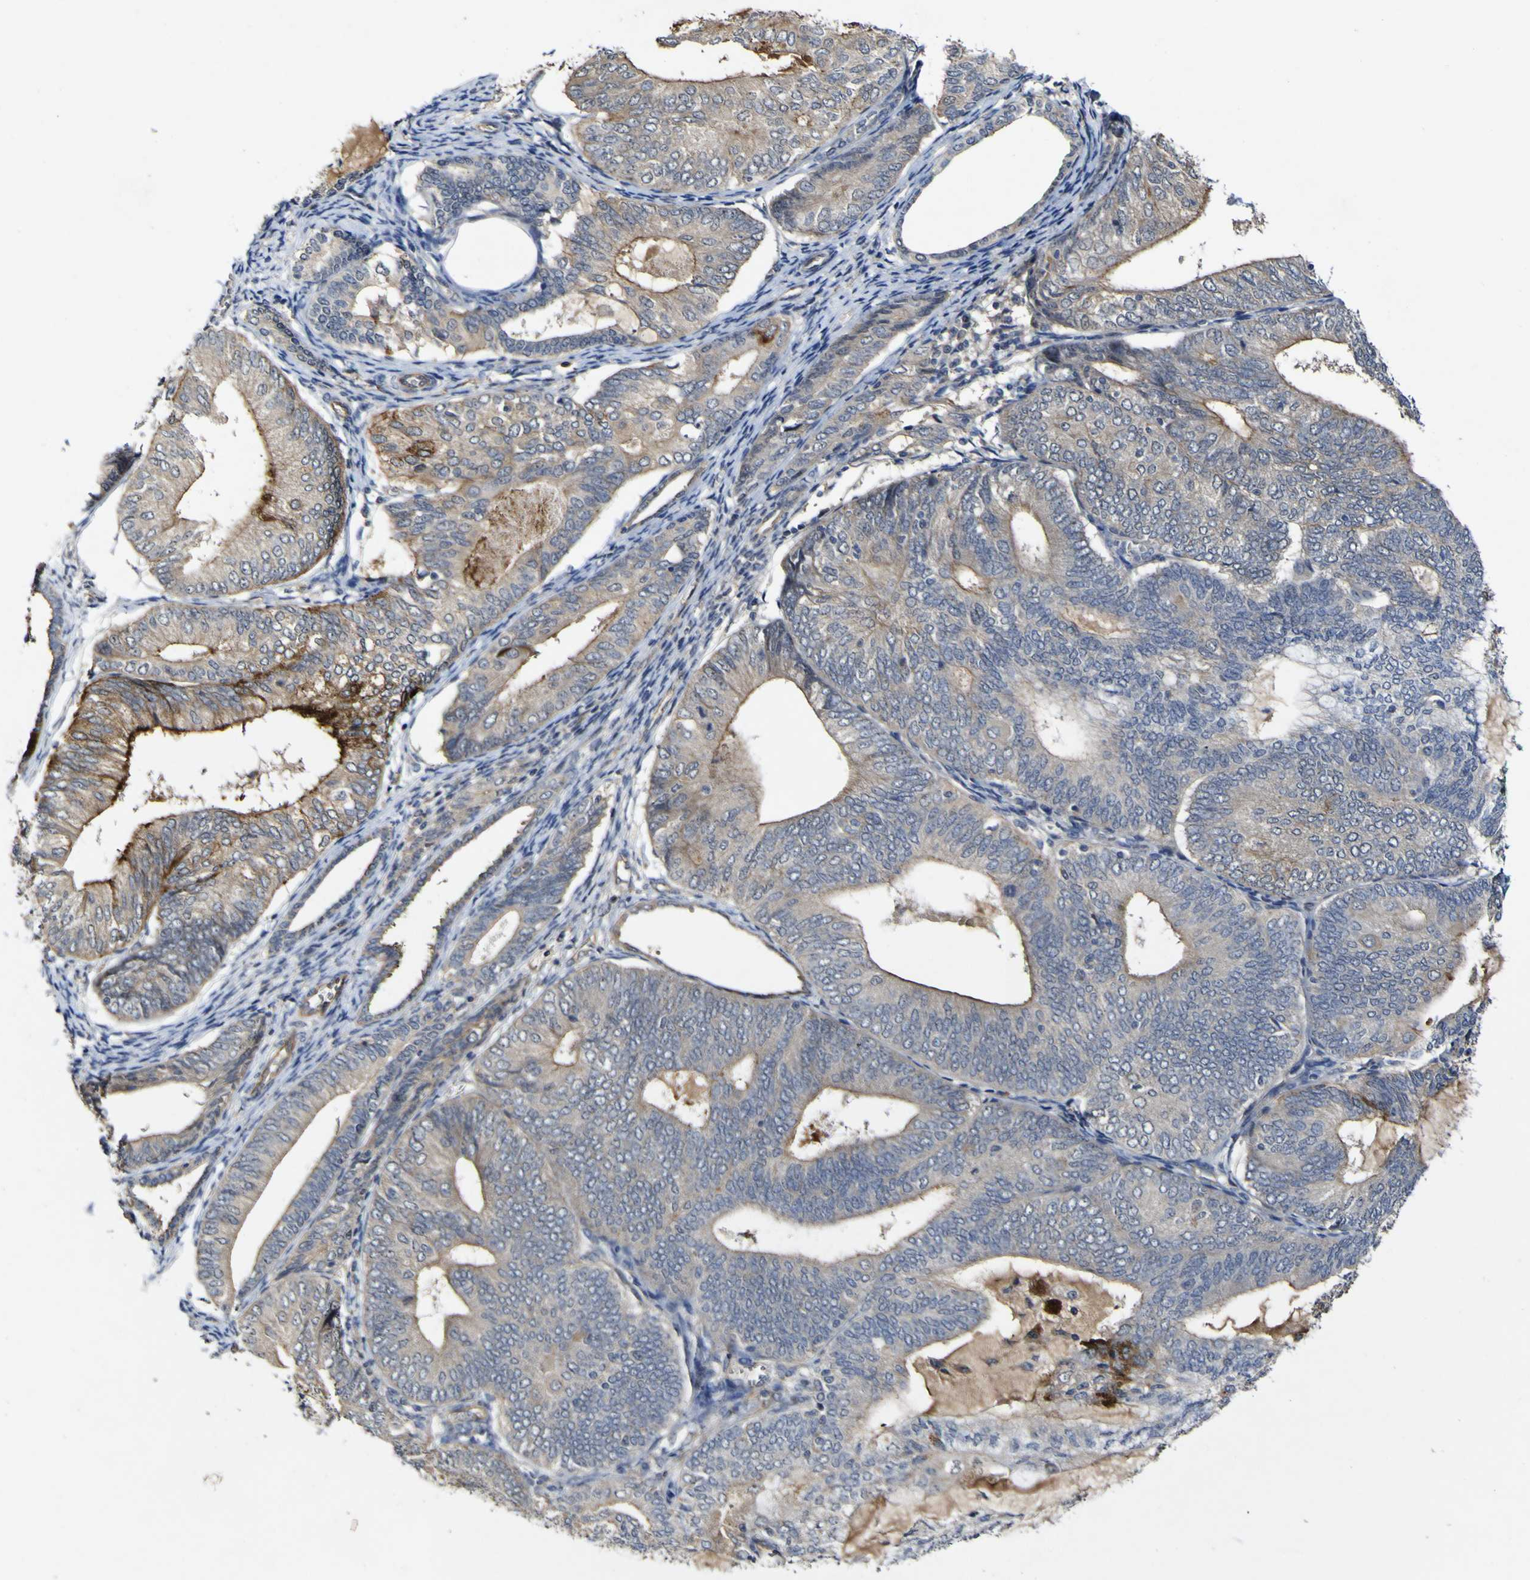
{"staining": {"intensity": "weak", "quantity": ">75%", "location": "cytoplasmic/membranous"}, "tissue": "endometrial cancer", "cell_type": "Tumor cells", "image_type": "cancer", "snomed": [{"axis": "morphology", "description": "Adenocarcinoma, NOS"}, {"axis": "topography", "description": "Endometrium"}], "caption": "This histopathology image reveals immunohistochemistry (IHC) staining of human endometrial cancer, with low weak cytoplasmic/membranous positivity in approximately >75% of tumor cells.", "gene": "CCL2", "patient": {"sex": "female", "age": 81}}